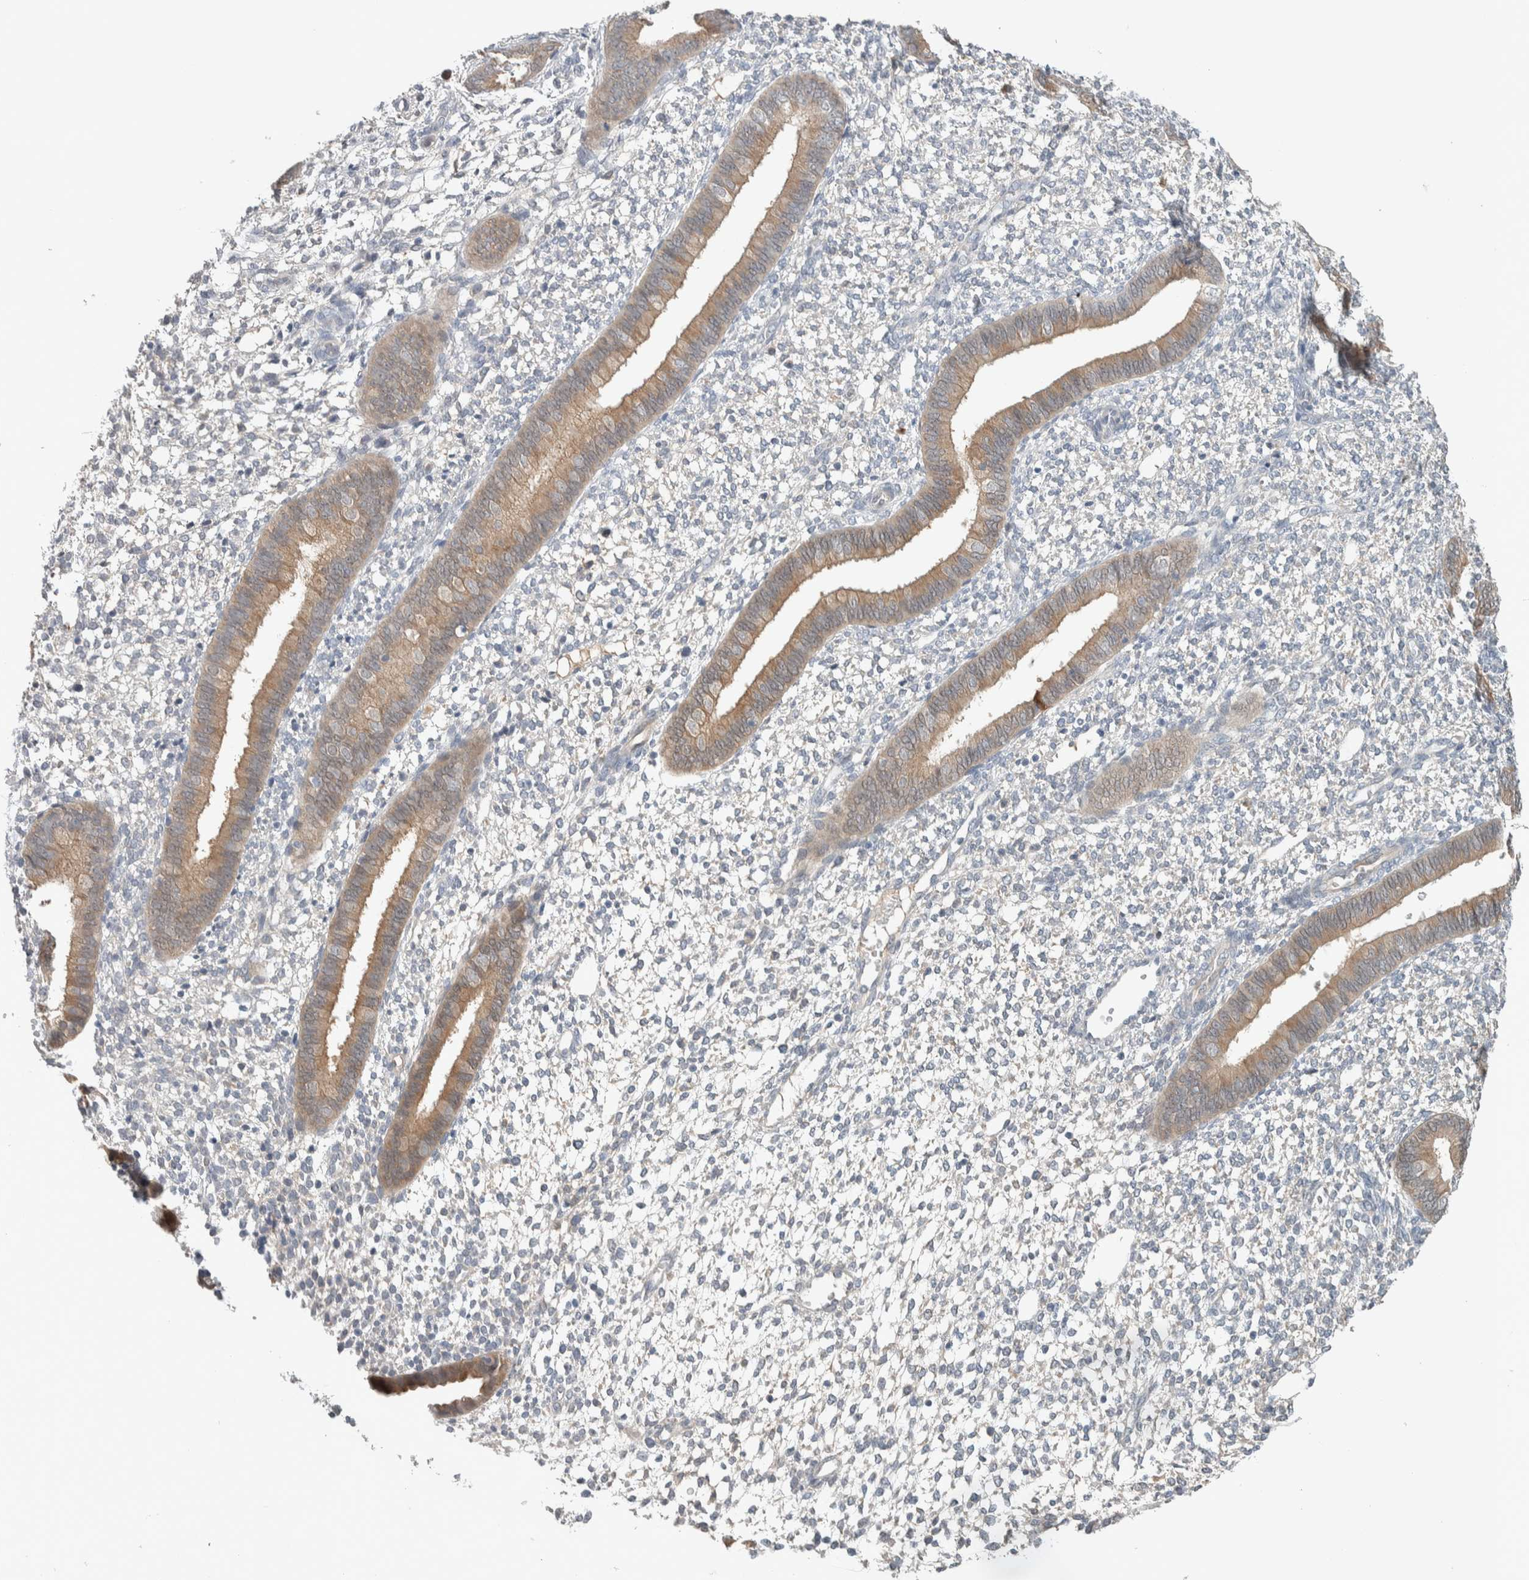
{"staining": {"intensity": "negative", "quantity": "none", "location": "none"}, "tissue": "endometrium", "cell_type": "Cells in endometrial stroma", "image_type": "normal", "snomed": [{"axis": "morphology", "description": "Normal tissue, NOS"}, {"axis": "topography", "description": "Endometrium"}], "caption": "IHC image of benign human endometrium stained for a protein (brown), which exhibits no expression in cells in endometrial stroma.", "gene": "DEPTOR", "patient": {"sex": "female", "age": 46}}